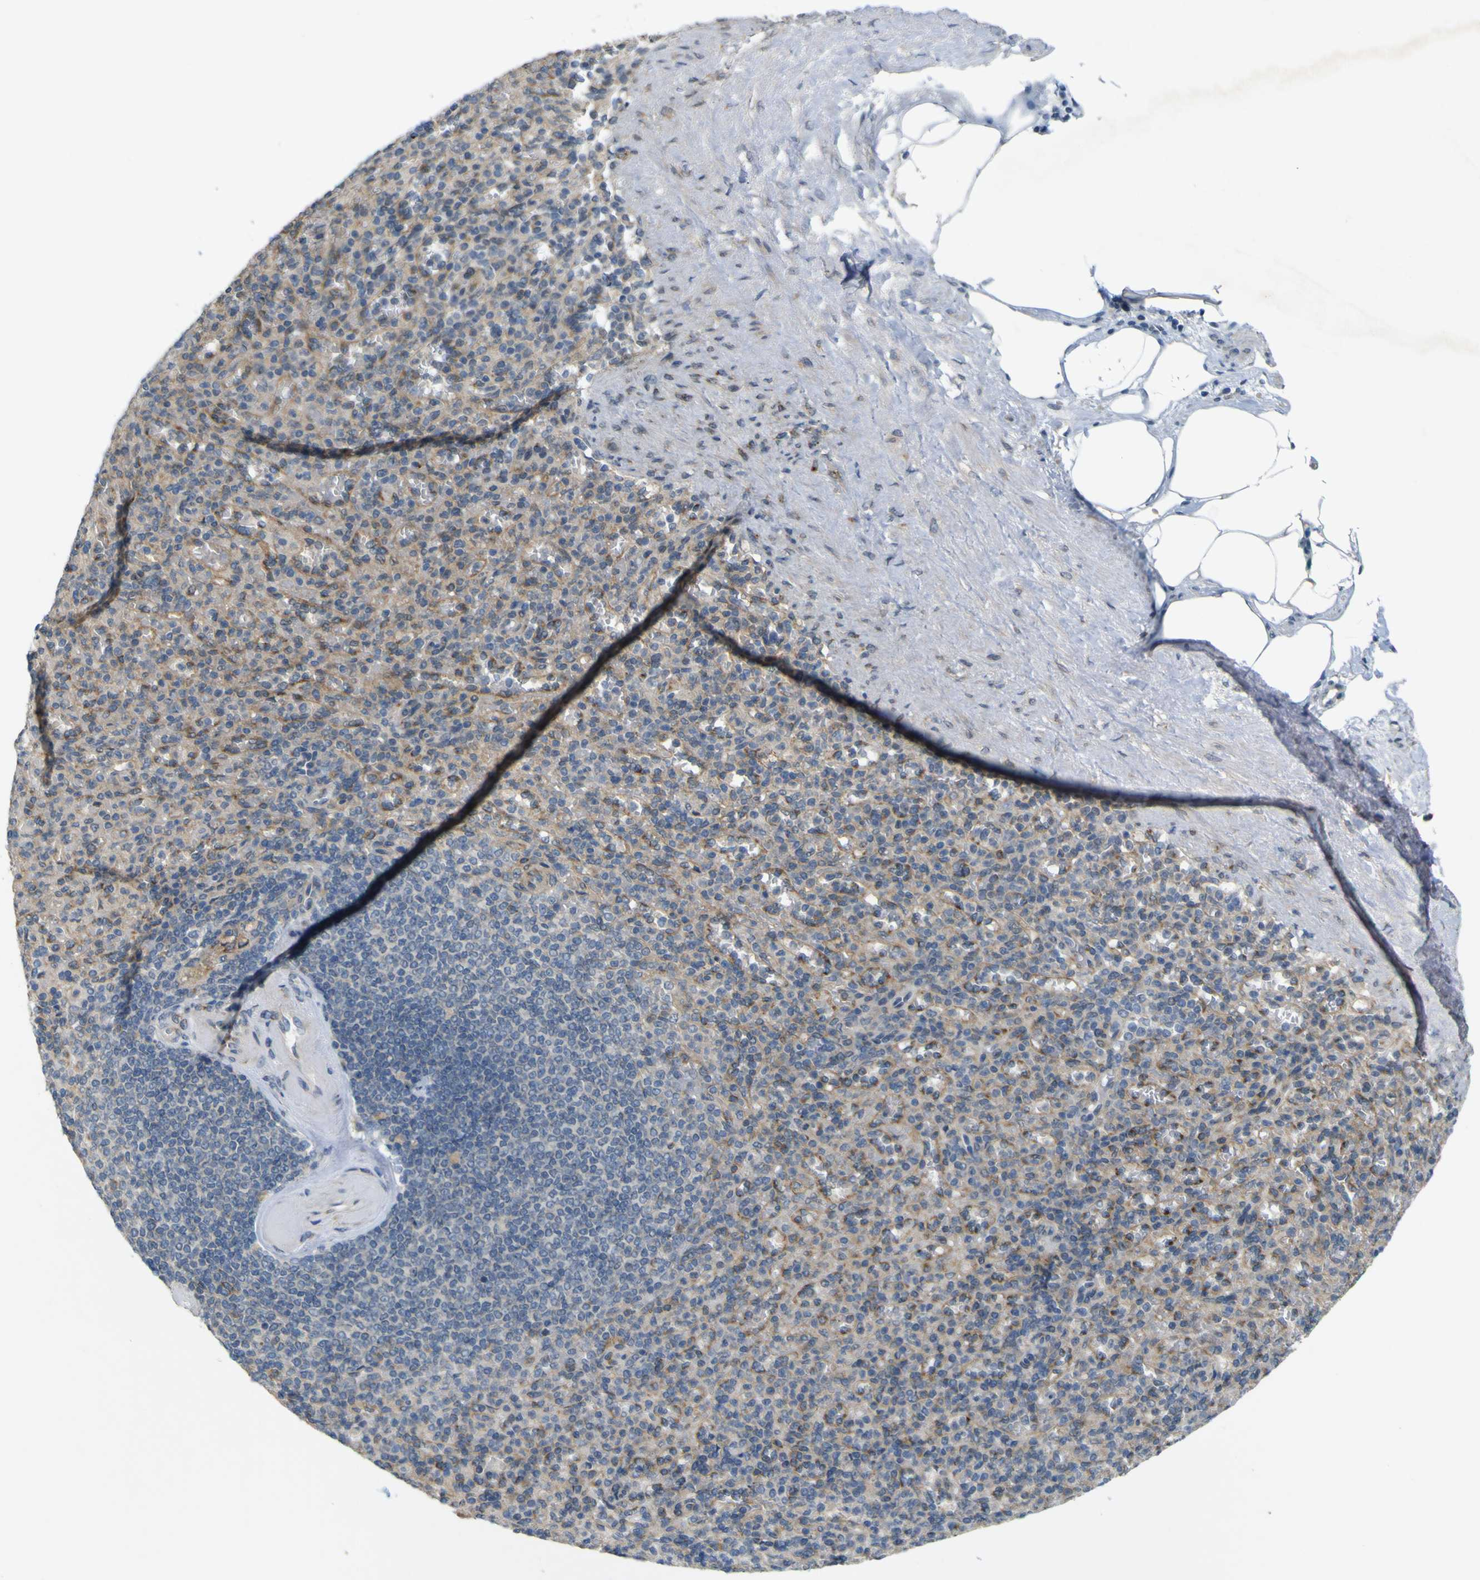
{"staining": {"intensity": "negative", "quantity": "none", "location": "none"}, "tissue": "spleen", "cell_type": "Cells in red pulp", "image_type": "normal", "snomed": [{"axis": "morphology", "description": "Normal tissue, NOS"}, {"axis": "topography", "description": "Spleen"}], "caption": "Spleen stained for a protein using immunohistochemistry (IHC) exhibits no staining cells in red pulp.", "gene": "IGF2R", "patient": {"sex": "female", "age": 74}}